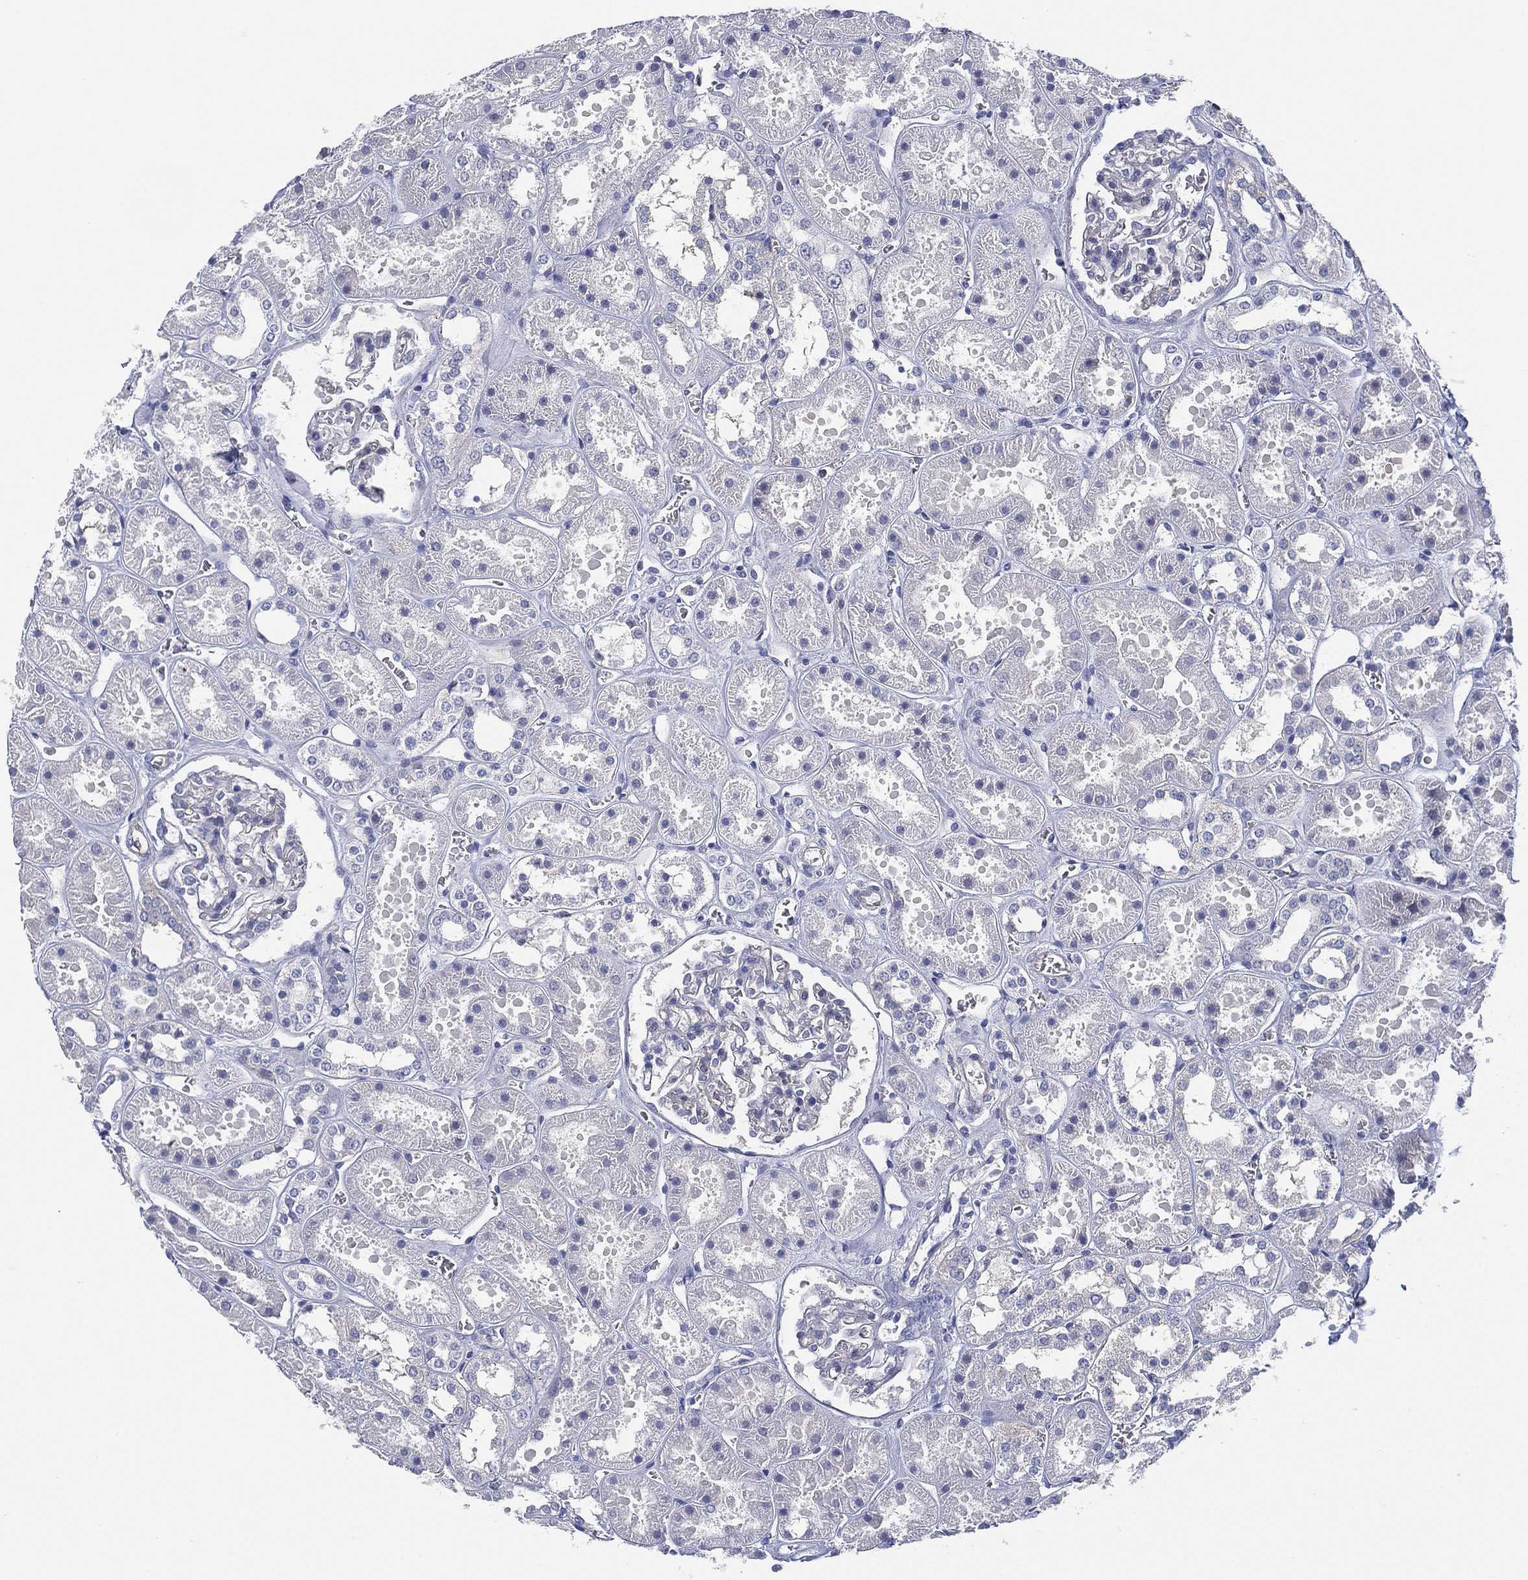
{"staining": {"intensity": "negative", "quantity": "none", "location": "none"}, "tissue": "kidney", "cell_type": "Cells in glomeruli", "image_type": "normal", "snomed": [{"axis": "morphology", "description": "Normal tissue, NOS"}, {"axis": "topography", "description": "Kidney"}], "caption": "Cells in glomeruli are negative for protein expression in unremarkable human kidney.", "gene": "C5orf46", "patient": {"sex": "female", "age": 41}}